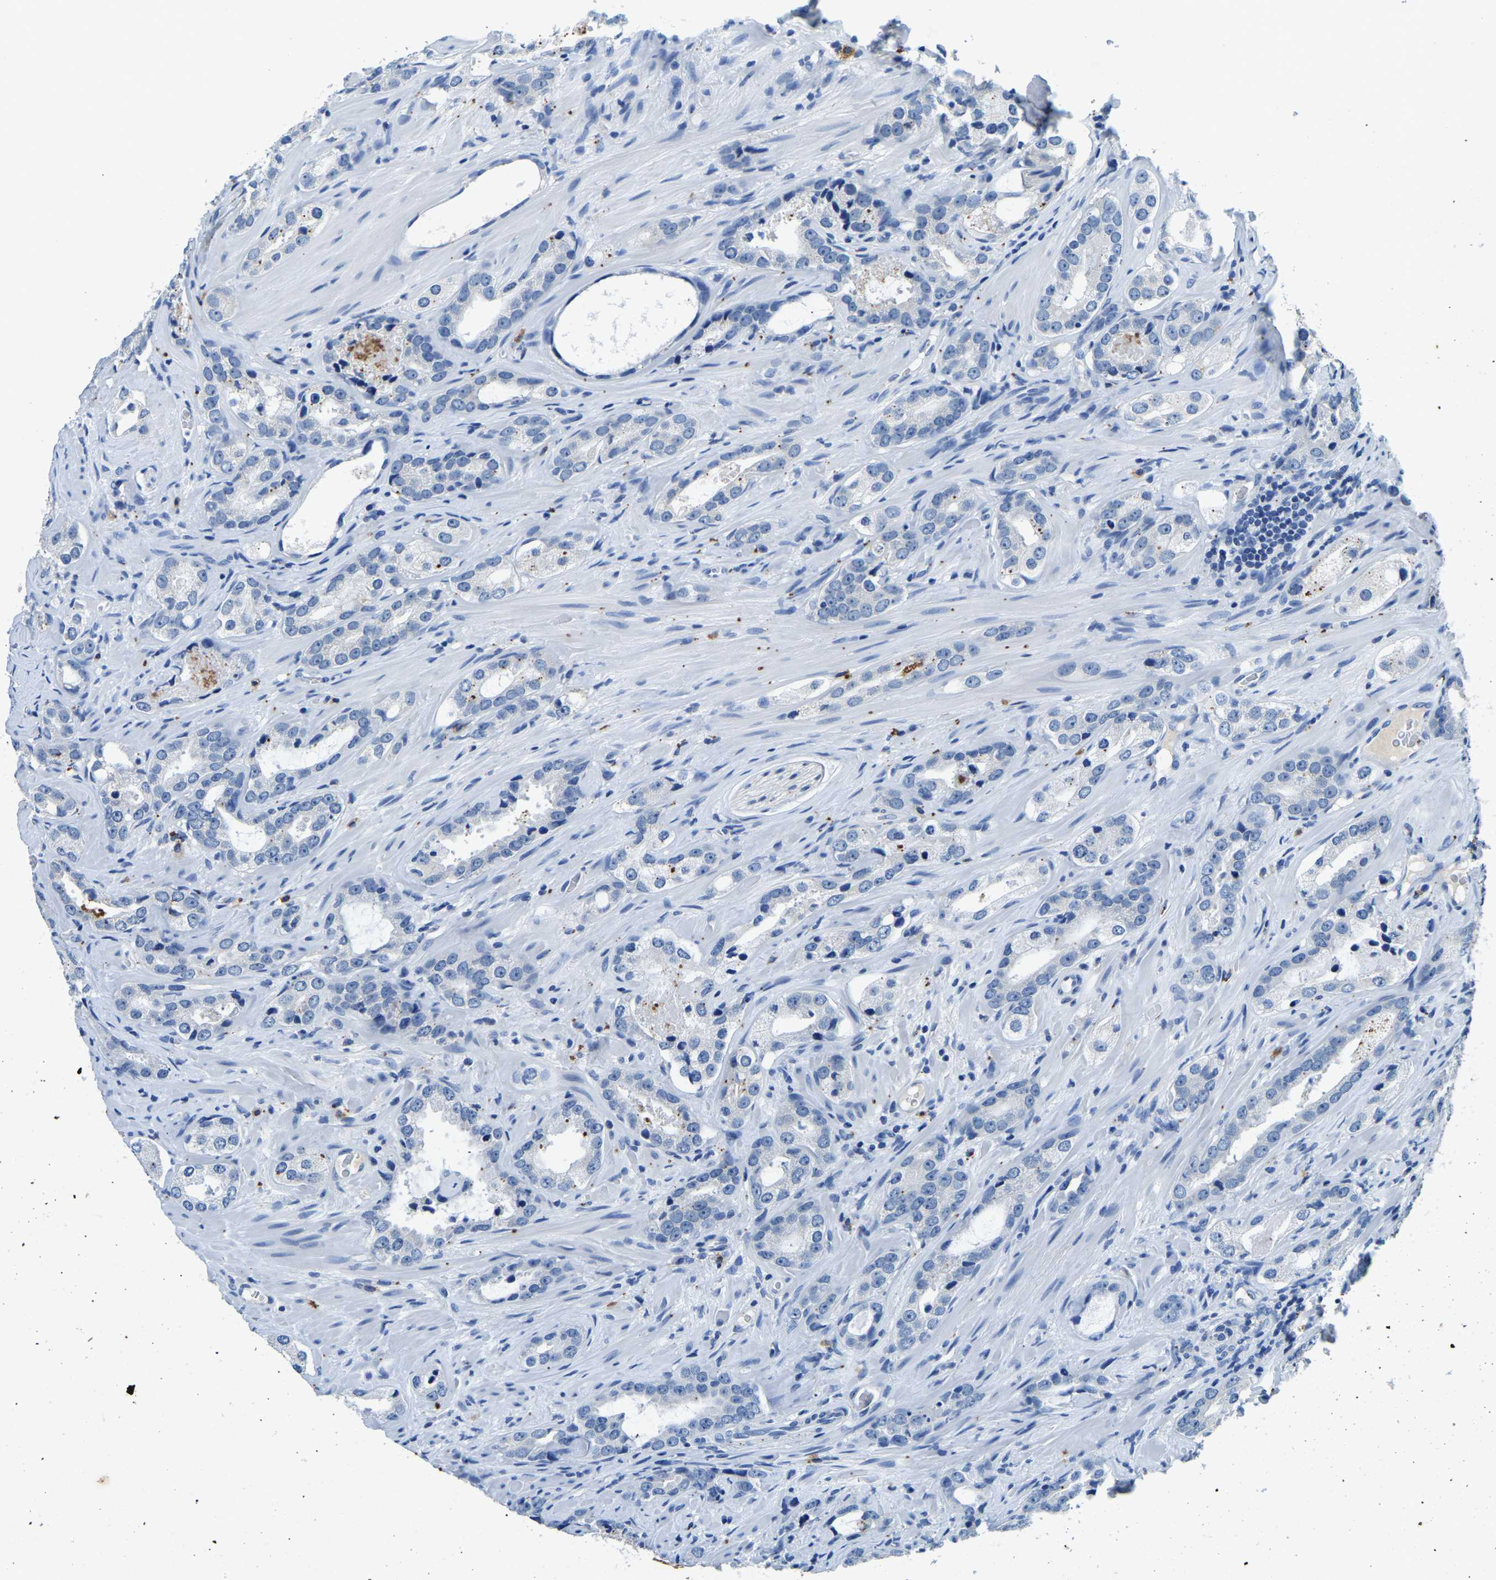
{"staining": {"intensity": "negative", "quantity": "none", "location": "none"}, "tissue": "prostate cancer", "cell_type": "Tumor cells", "image_type": "cancer", "snomed": [{"axis": "morphology", "description": "Adenocarcinoma, High grade"}, {"axis": "topography", "description": "Prostate"}], "caption": "This is an immunohistochemistry histopathology image of human prostate cancer (high-grade adenocarcinoma). There is no positivity in tumor cells.", "gene": "UBN2", "patient": {"sex": "male", "age": 63}}